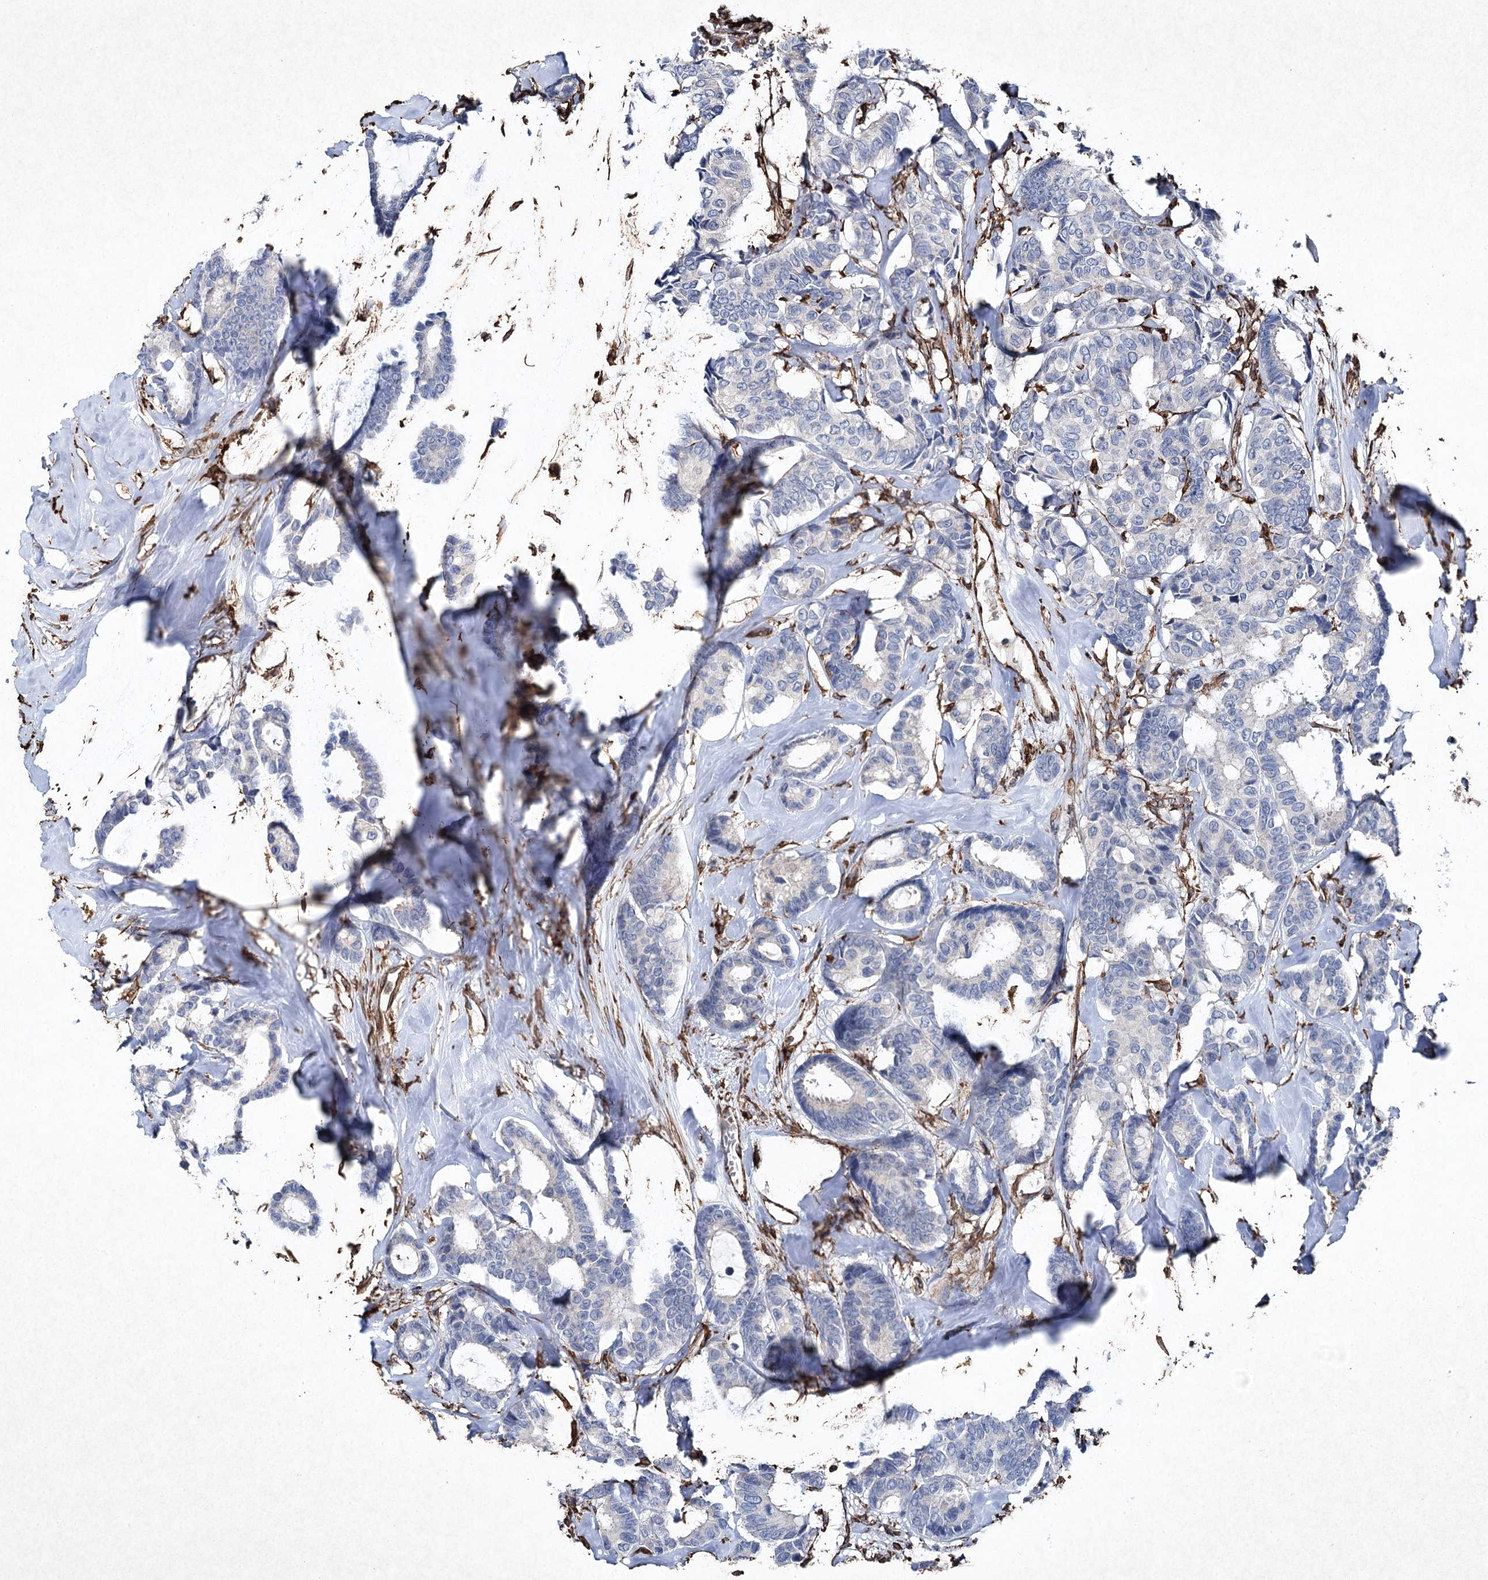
{"staining": {"intensity": "negative", "quantity": "none", "location": "none"}, "tissue": "breast cancer", "cell_type": "Tumor cells", "image_type": "cancer", "snomed": [{"axis": "morphology", "description": "Duct carcinoma"}, {"axis": "topography", "description": "Breast"}], "caption": "A high-resolution image shows IHC staining of breast invasive ductal carcinoma, which exhibits no significant expression in tumor cells. (DAB (3,3'-diaminobenzidine) immunohistochemistry visualized using brightfield microscopy, high magnification).", "gene": "CLEC4M", "patient": {"sex": "female", "age": 87}}